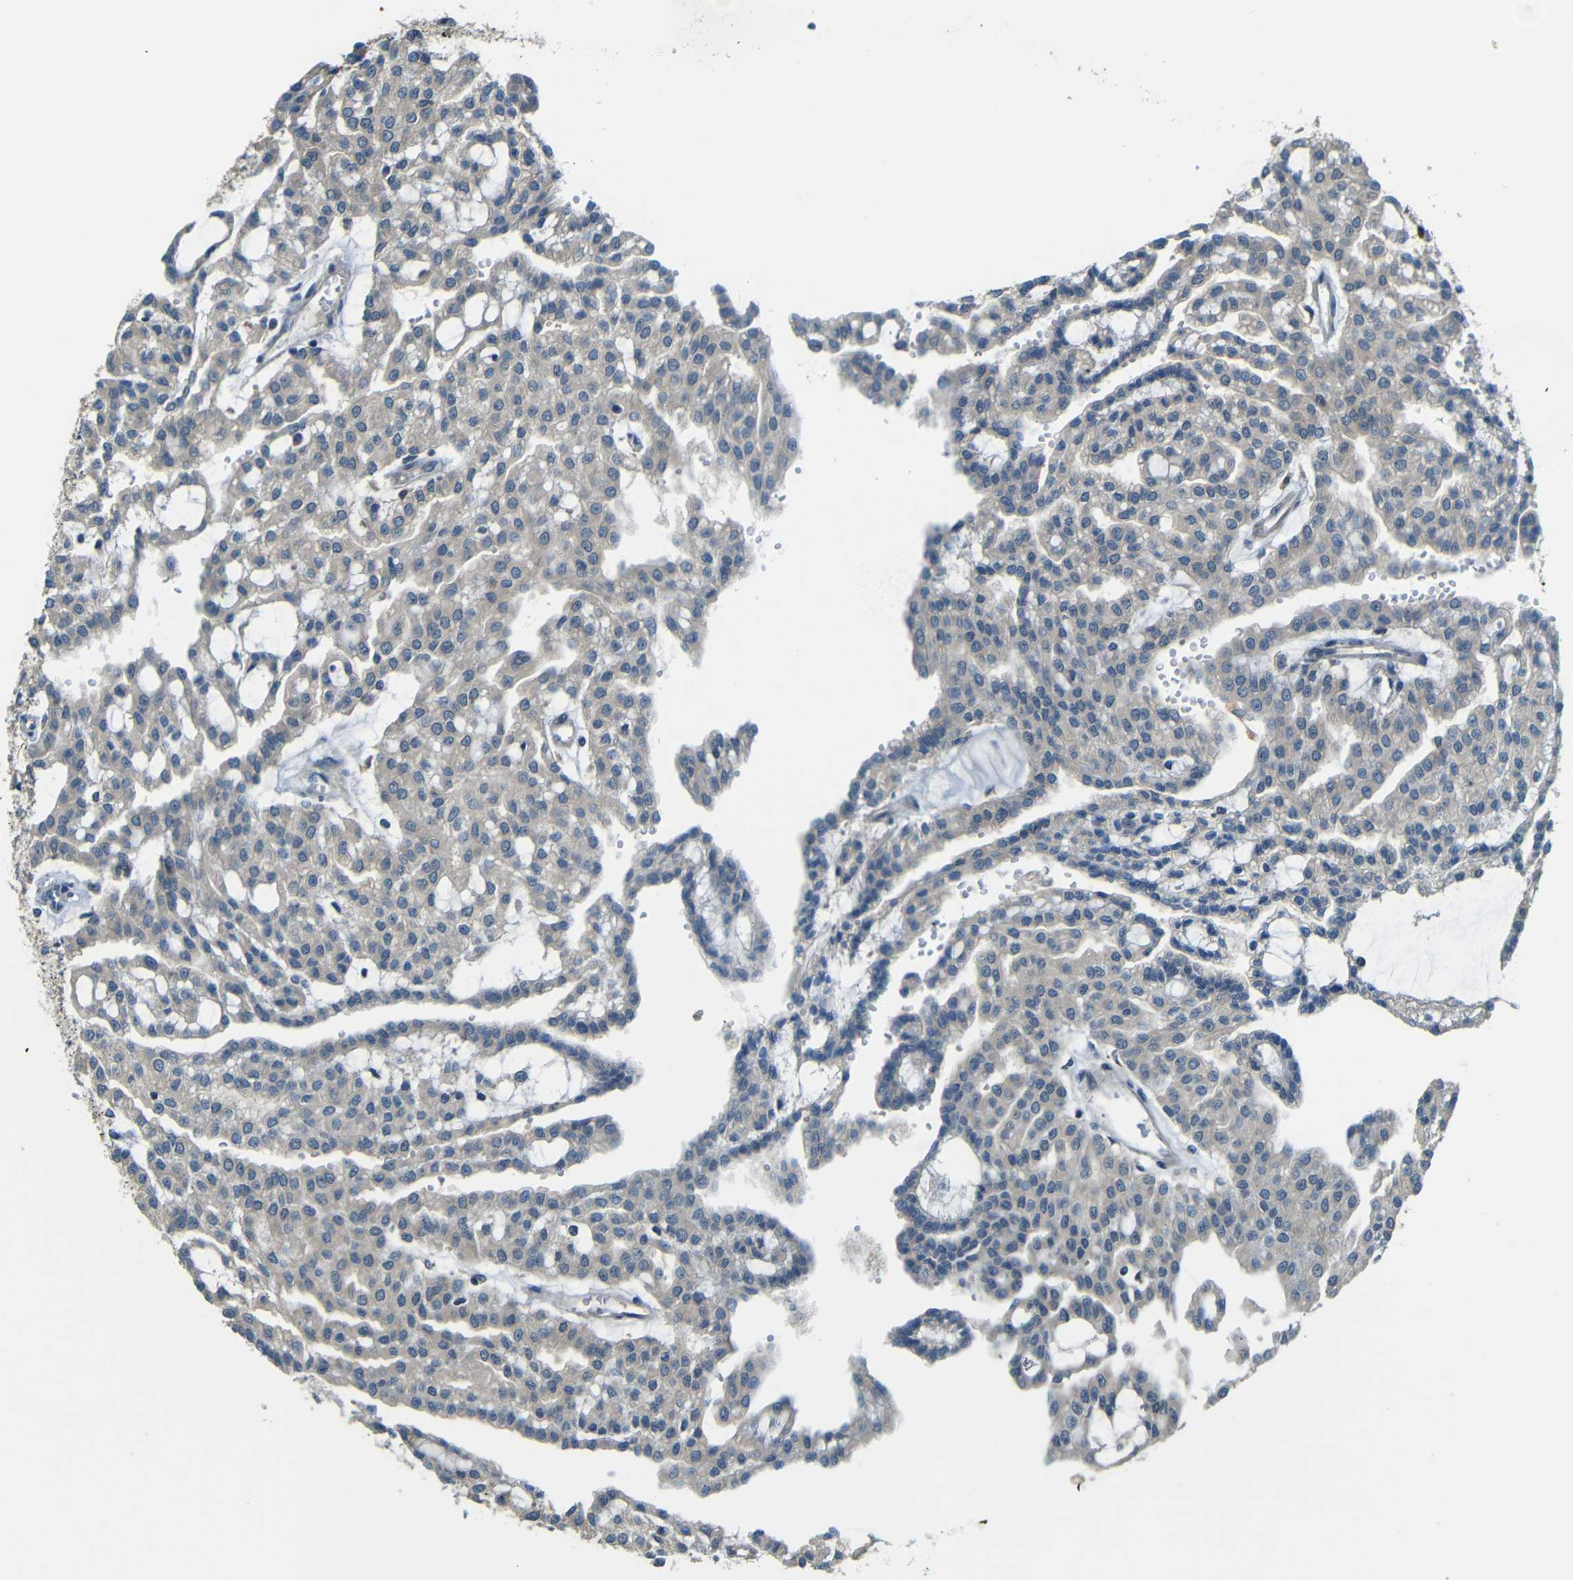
{"staining": {"intensity": "negative", "quantity": "none", "location": "none"}, "tissue": "renal cancer", "cell_type": "Tumor cells", "image_type": "cancer", "snomed": [{"axis": "morphology", "description": "Adenocarcinoma, NOS"}, {"axis": "topography", "description": "Kidney"}], "caption": "The immunohistochemistry micrograph has no significant positivity in tumor cells of renal adenocarcinoma tissue.", "gene": "FNDC3A", "patient": {"sex": "male", "age": 63}}